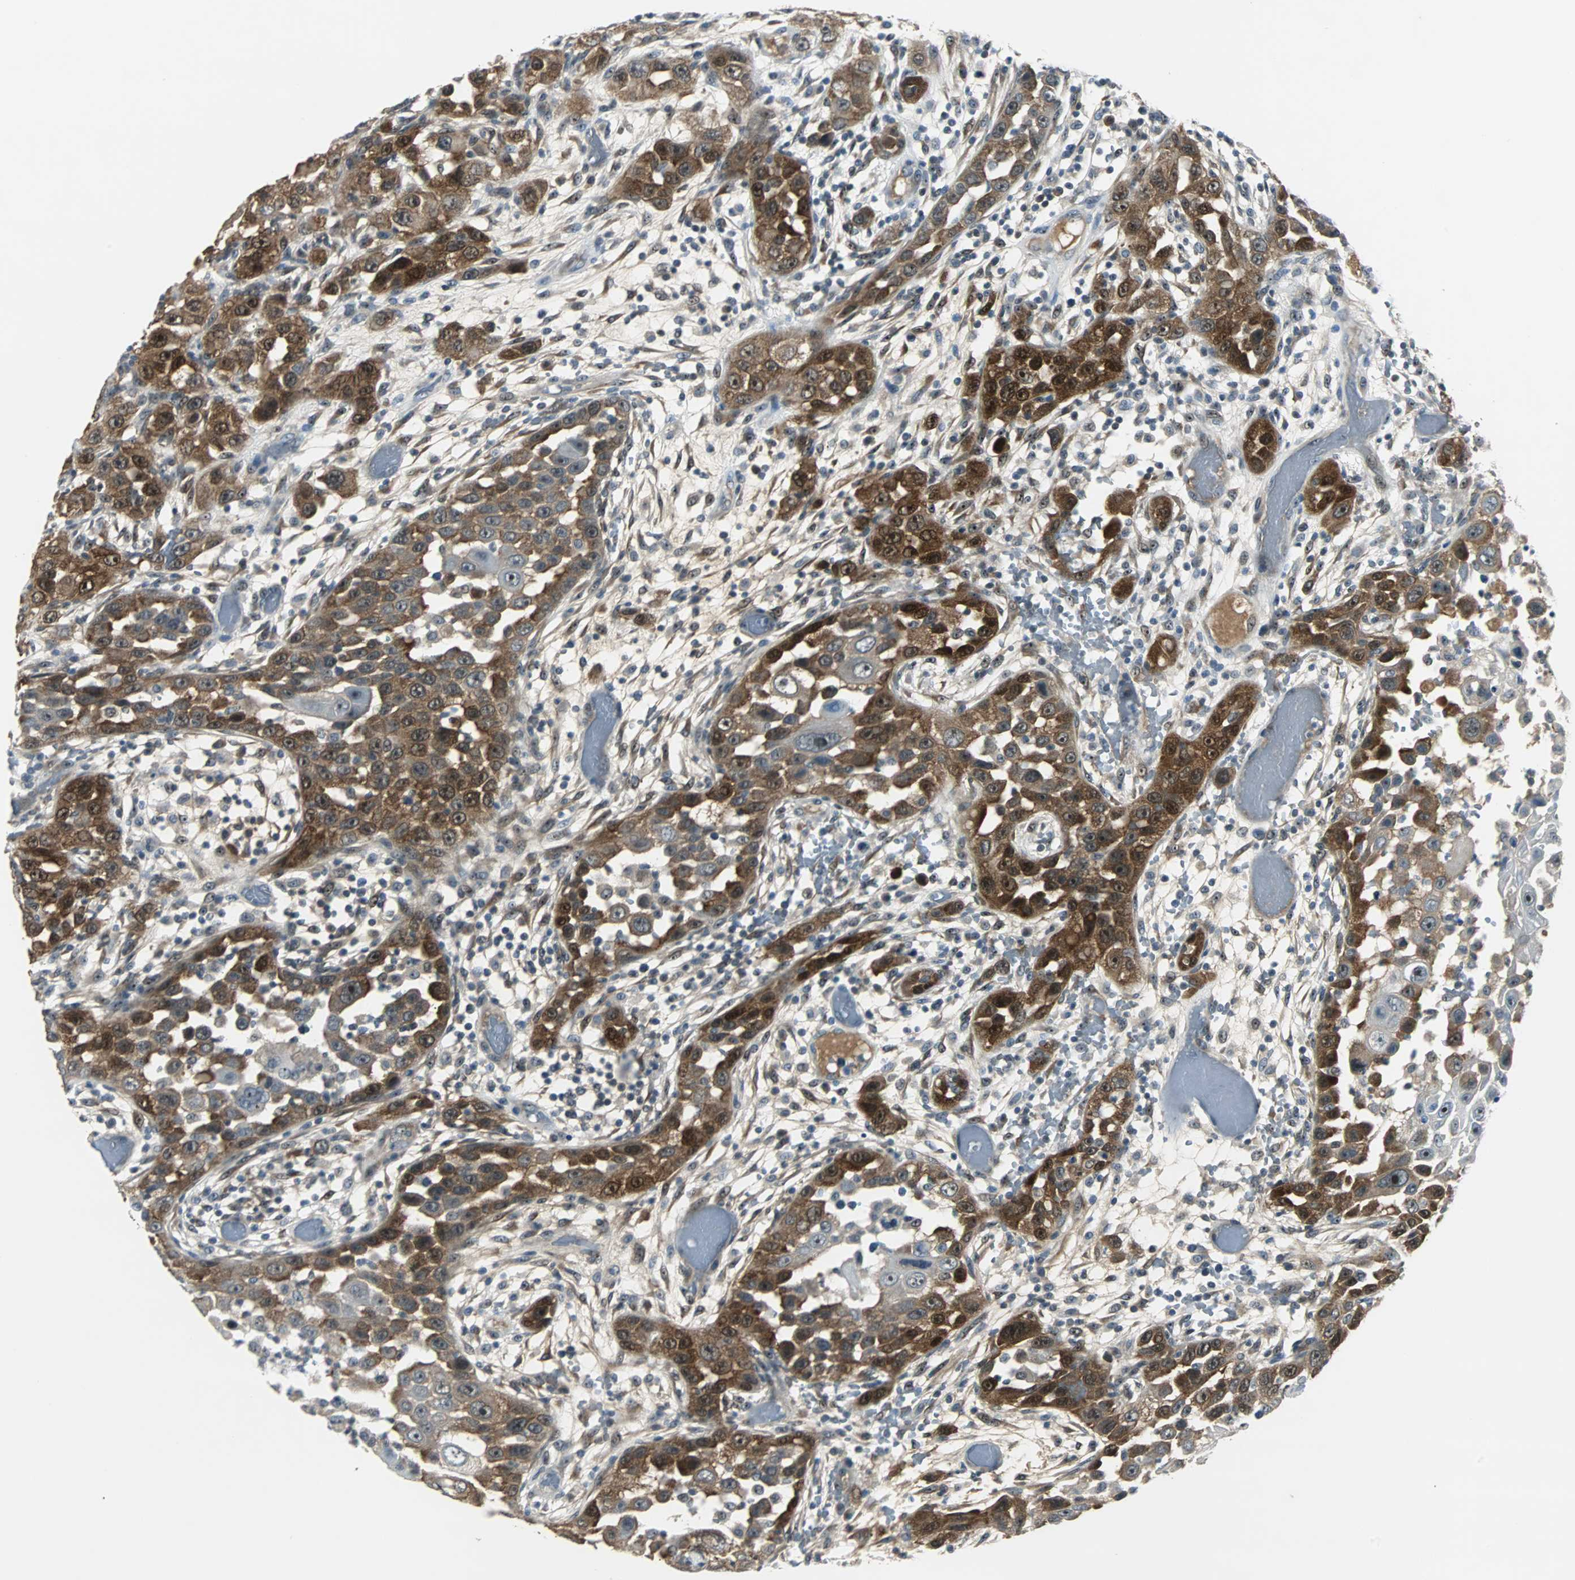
{"staining": {"intensity": "strong", "quantity": ">75%", "location": "cytoplasmic/membranous,nuclear"}, "tissue": "head and neck cancer", "cell_type": "Tumor cells", "image_type": "cancer", "snomed": [{"axis": "morphology", "description": "Carcinoma, NOS"}, {"axis": "topography", "description": "Head-Neck"}], "caption": "Tumor cells show high levels of strong cytoplasmic/membranous and nuclear expression in approximately >75% of cells in head and neck cancer (carcinoma).", "gene": "FHL2", "patient": {"sex": "male", "age": 87}}